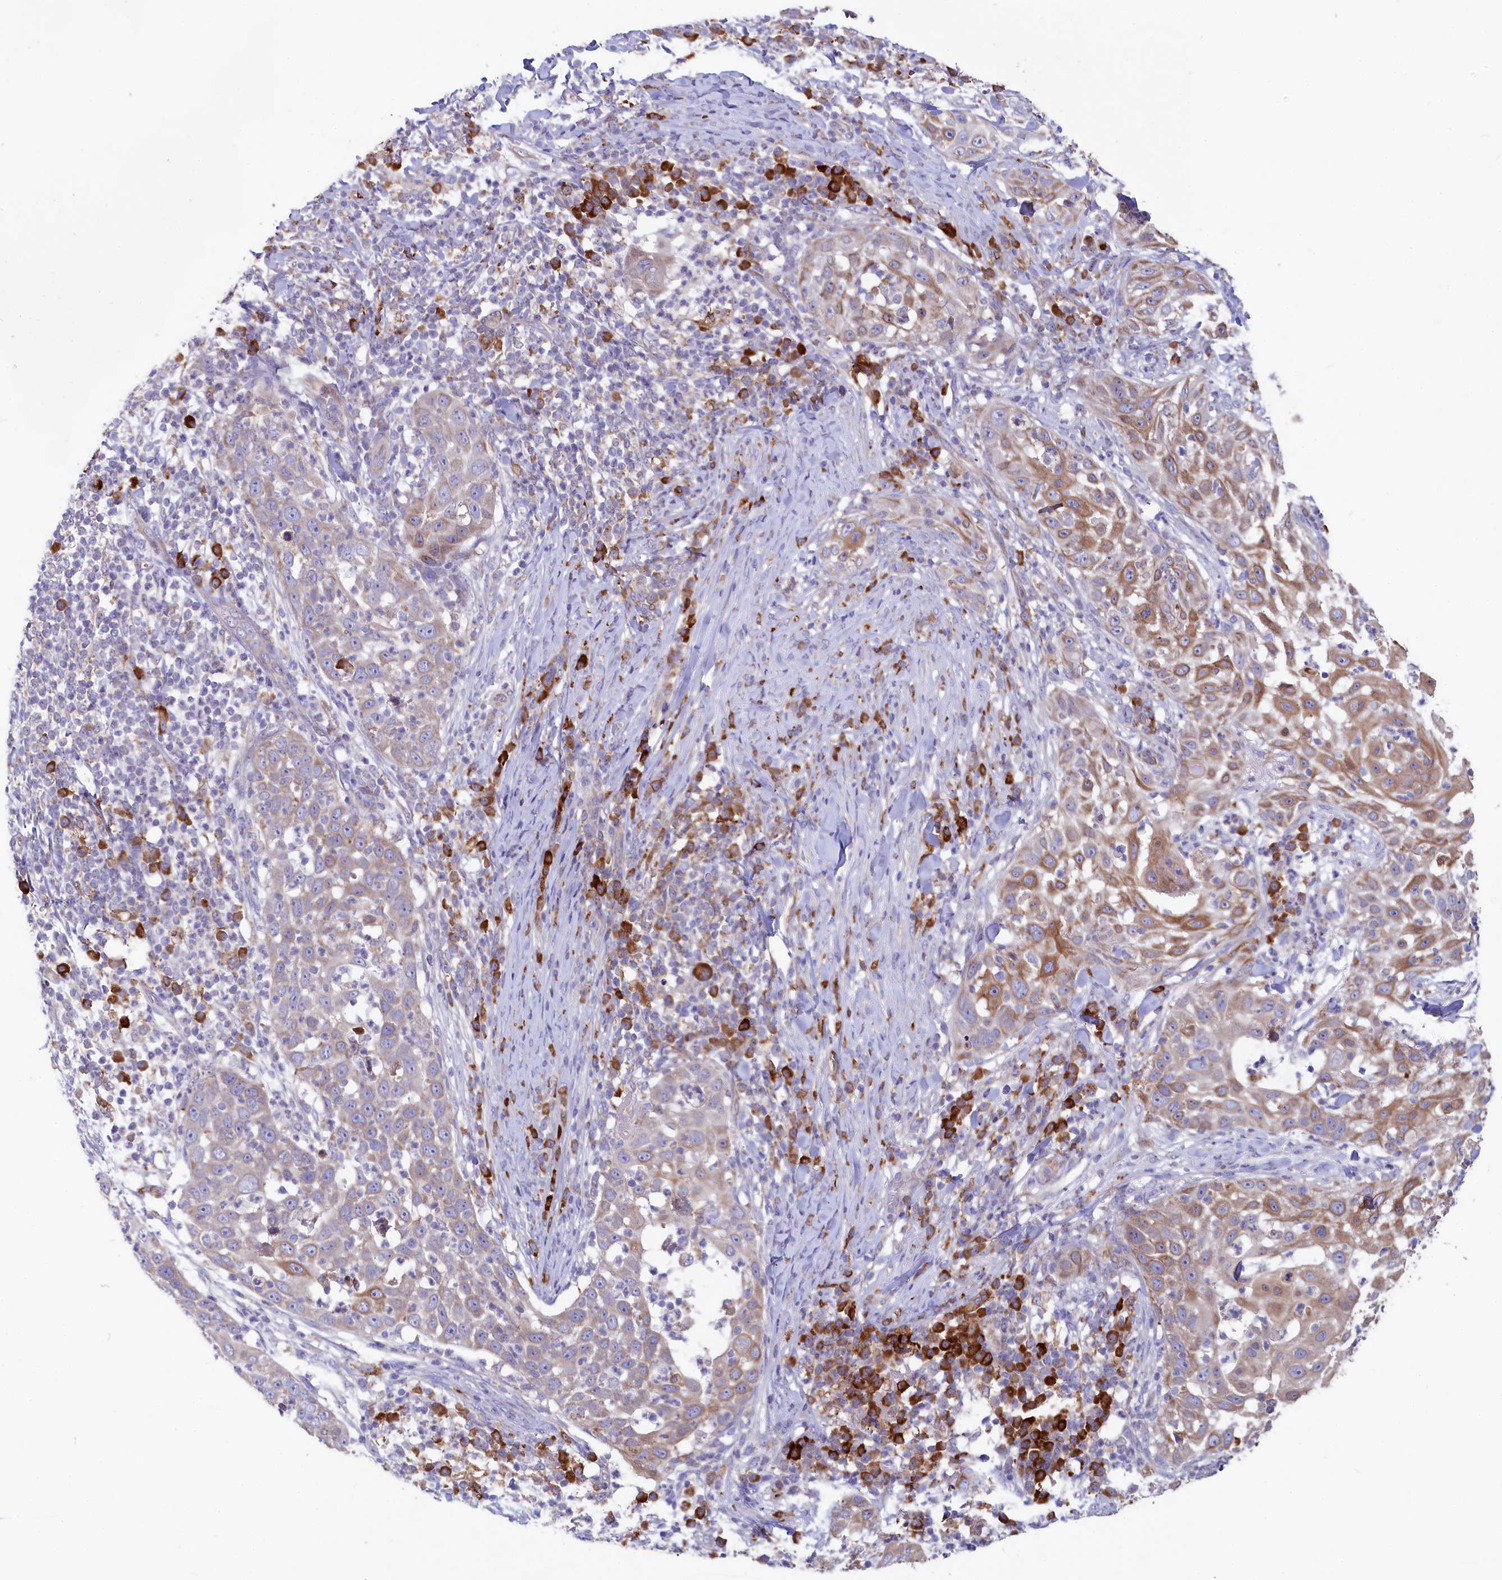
{"staining": {"intensity": "moderate", "quantity": "25%-75%", "location": "cytoplasmic/membranous"}, "tissue": "skin cancer", "cell_type": "Tumor cells", "image_type": "cancer", "snomed": [{"axis": "morphology", "description": "Squamous cell carcinoma, NOS"}, {"axis": "topography", "description": "Skin"}], "caption": "Moderate cytoplasmic/membranous protein expression is present in approximately 25%-75% of tumor cells in skin squamous cell carcinoma. Nuclei are stained in blue.", "gene": "CHID1", "patient": {"sex": "female", "age": 44}}